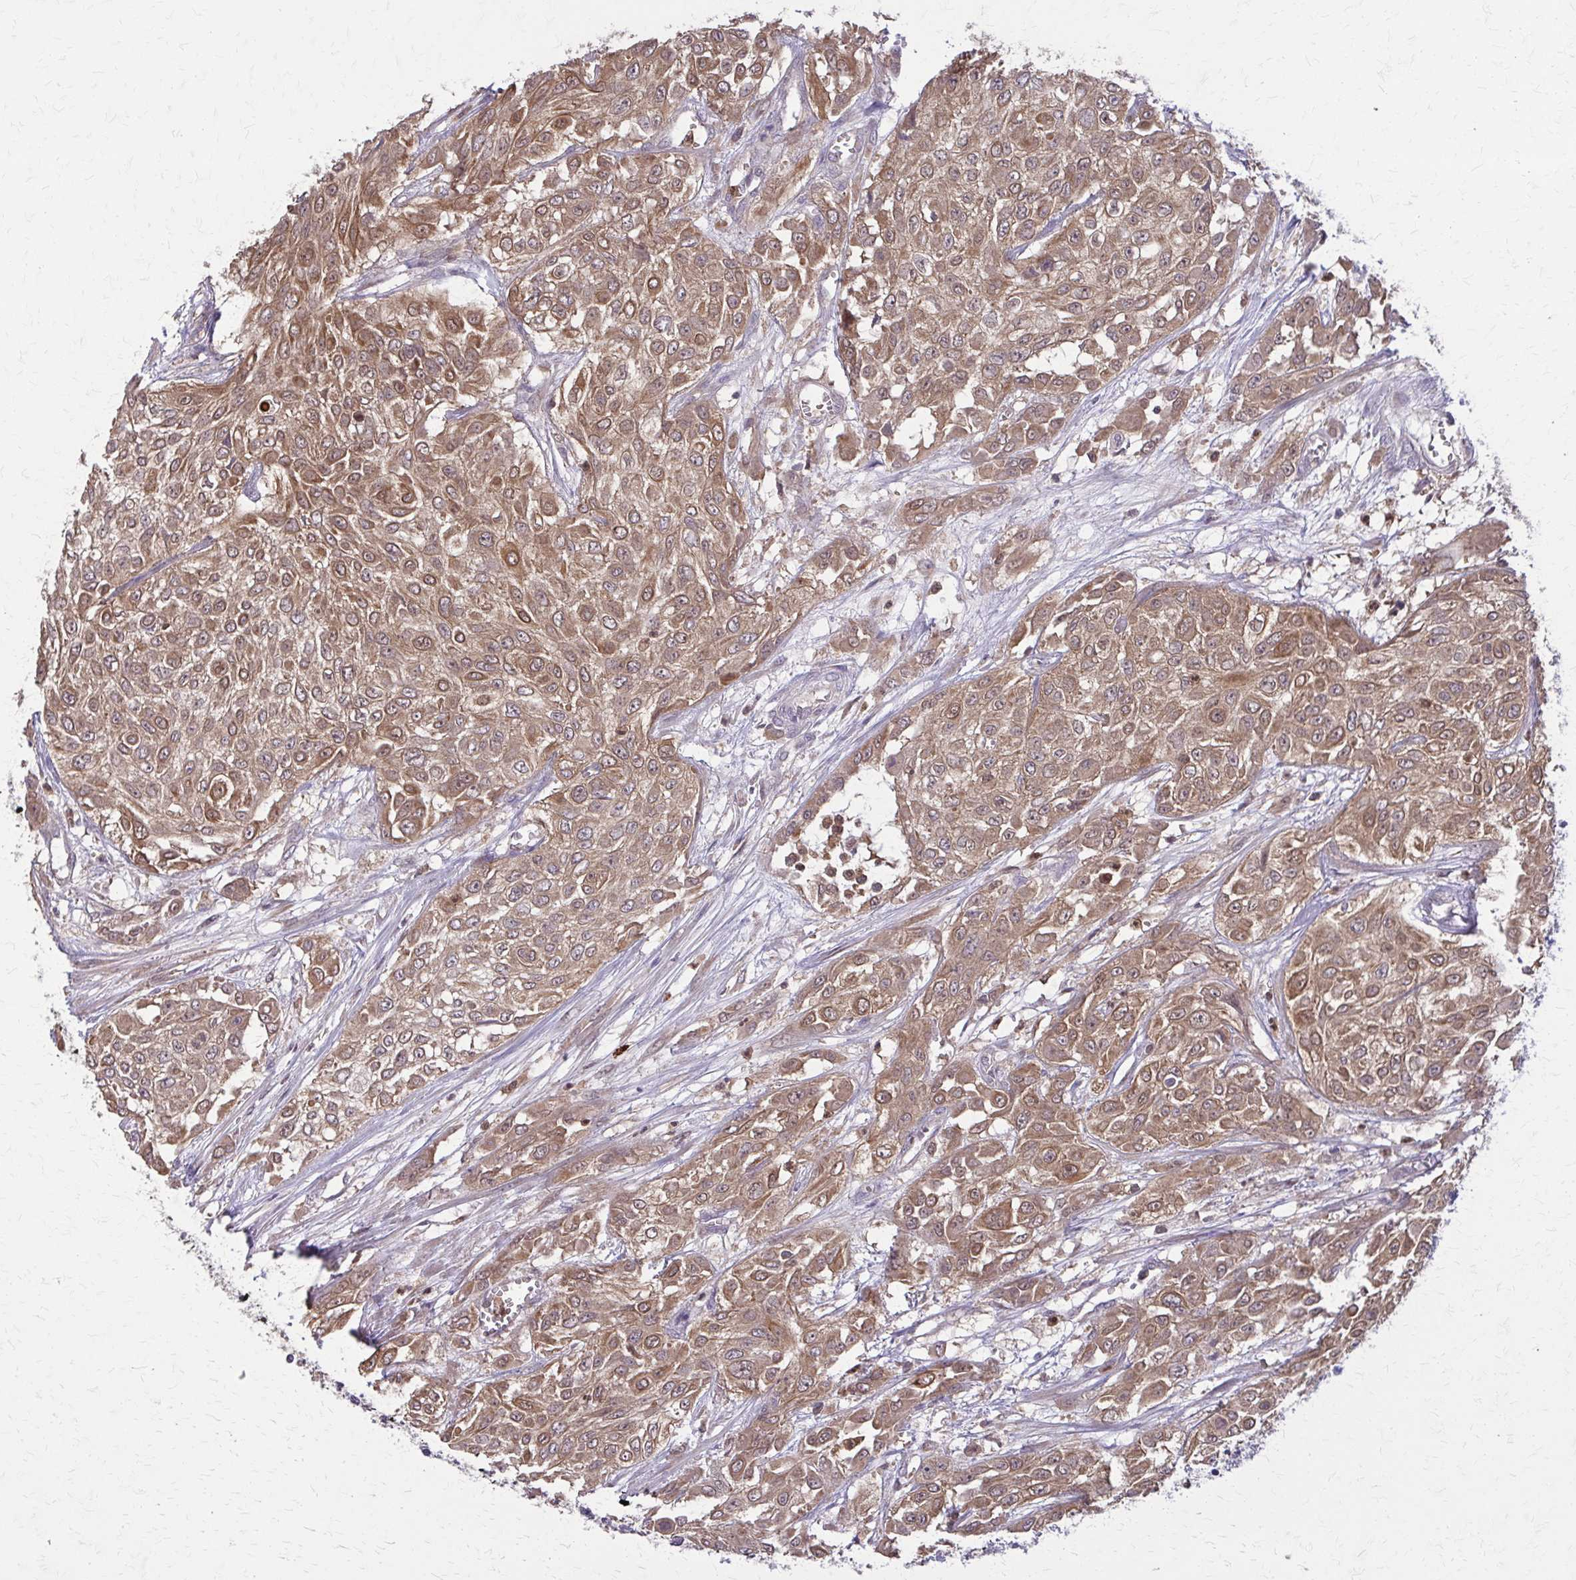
{"staining": {"intensity": "moderate", "quantity": ">75%", "location": "cytoplasmic/membranous"}, "tissue": "urothelial cancer", "cell_type": "Tumor cells", "image_type": "cancer", "snomed": [{"axis": "morphology", "description": "Urothelial carcinoma, High grade"}, {"axis": "topography", "description": "Urinary bladder"}], "caption": "The photomicrograph displays staining of urothelial carcinoma (high-grade), revealing moderate cytoplasmic/membranous protein positivity (brown color) within tumor cells.", "gene": "NRBF2", "patient": {"sex": "male", "age": 57}}